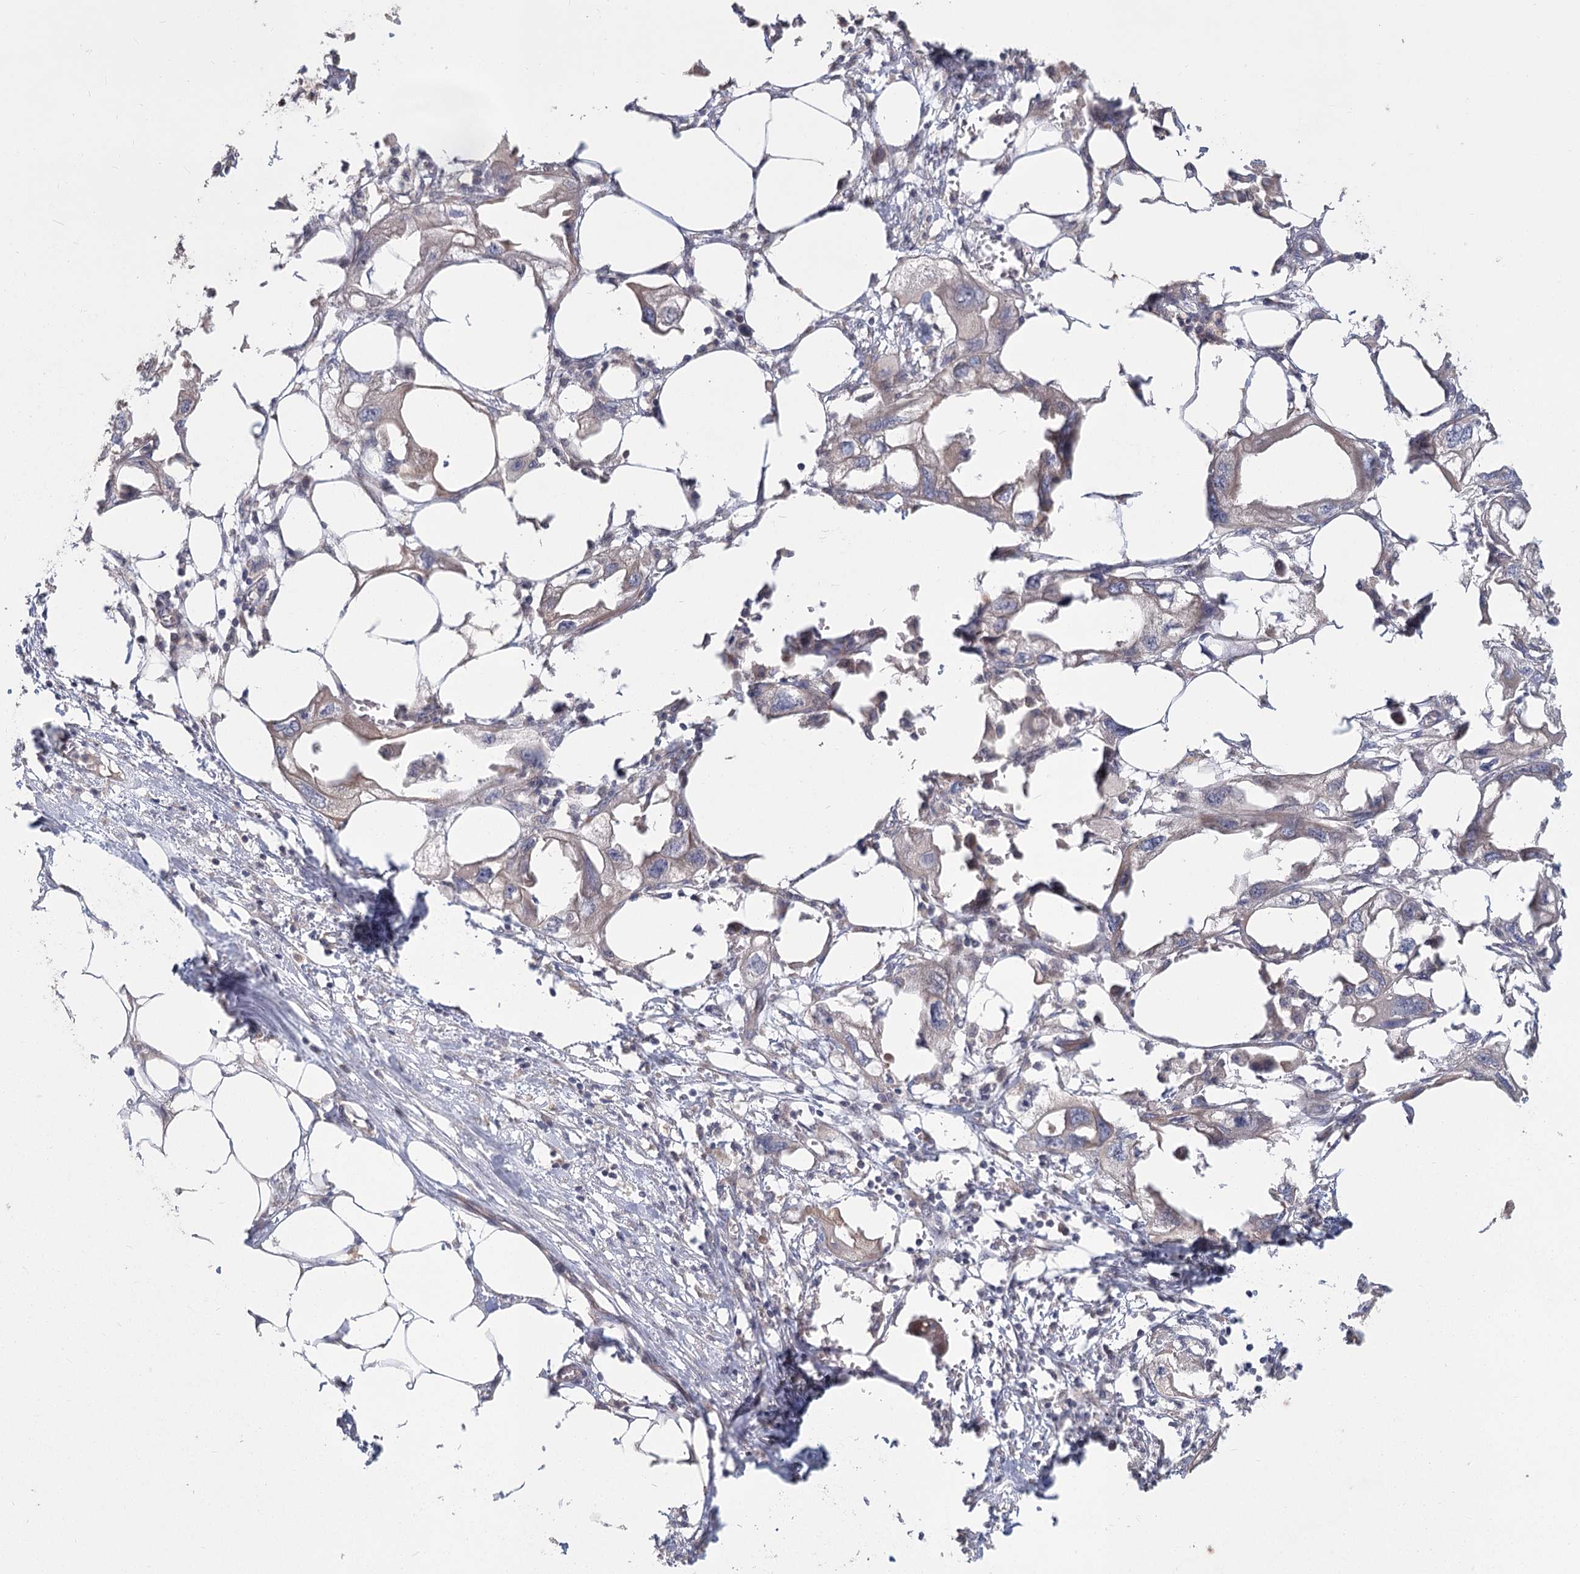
{"staining": {"intensity": "negative", "quantity": "none", "location": "none"}, "tissue": "endometrial cancer", "cell_type": "Tumor cells", "image_type": "cancer", "snomed": [{"axis": "morphology", "description": "Adenocarcinoma, NOS"}, {"axis": "morphology", "description": "Adenocarcinoma, metastatic, NOS"}, {"axis": "topography", "description": "Adipose tissue"}, {"axis": "topography", "description": "Endometrium"}], "caption": "Photomicrograph shows no significant protein positivity in tumor cells of endometrial adenocarcinoma.", "gene": "CNTLN", "patient": {"sex": "female", "age": 67}}